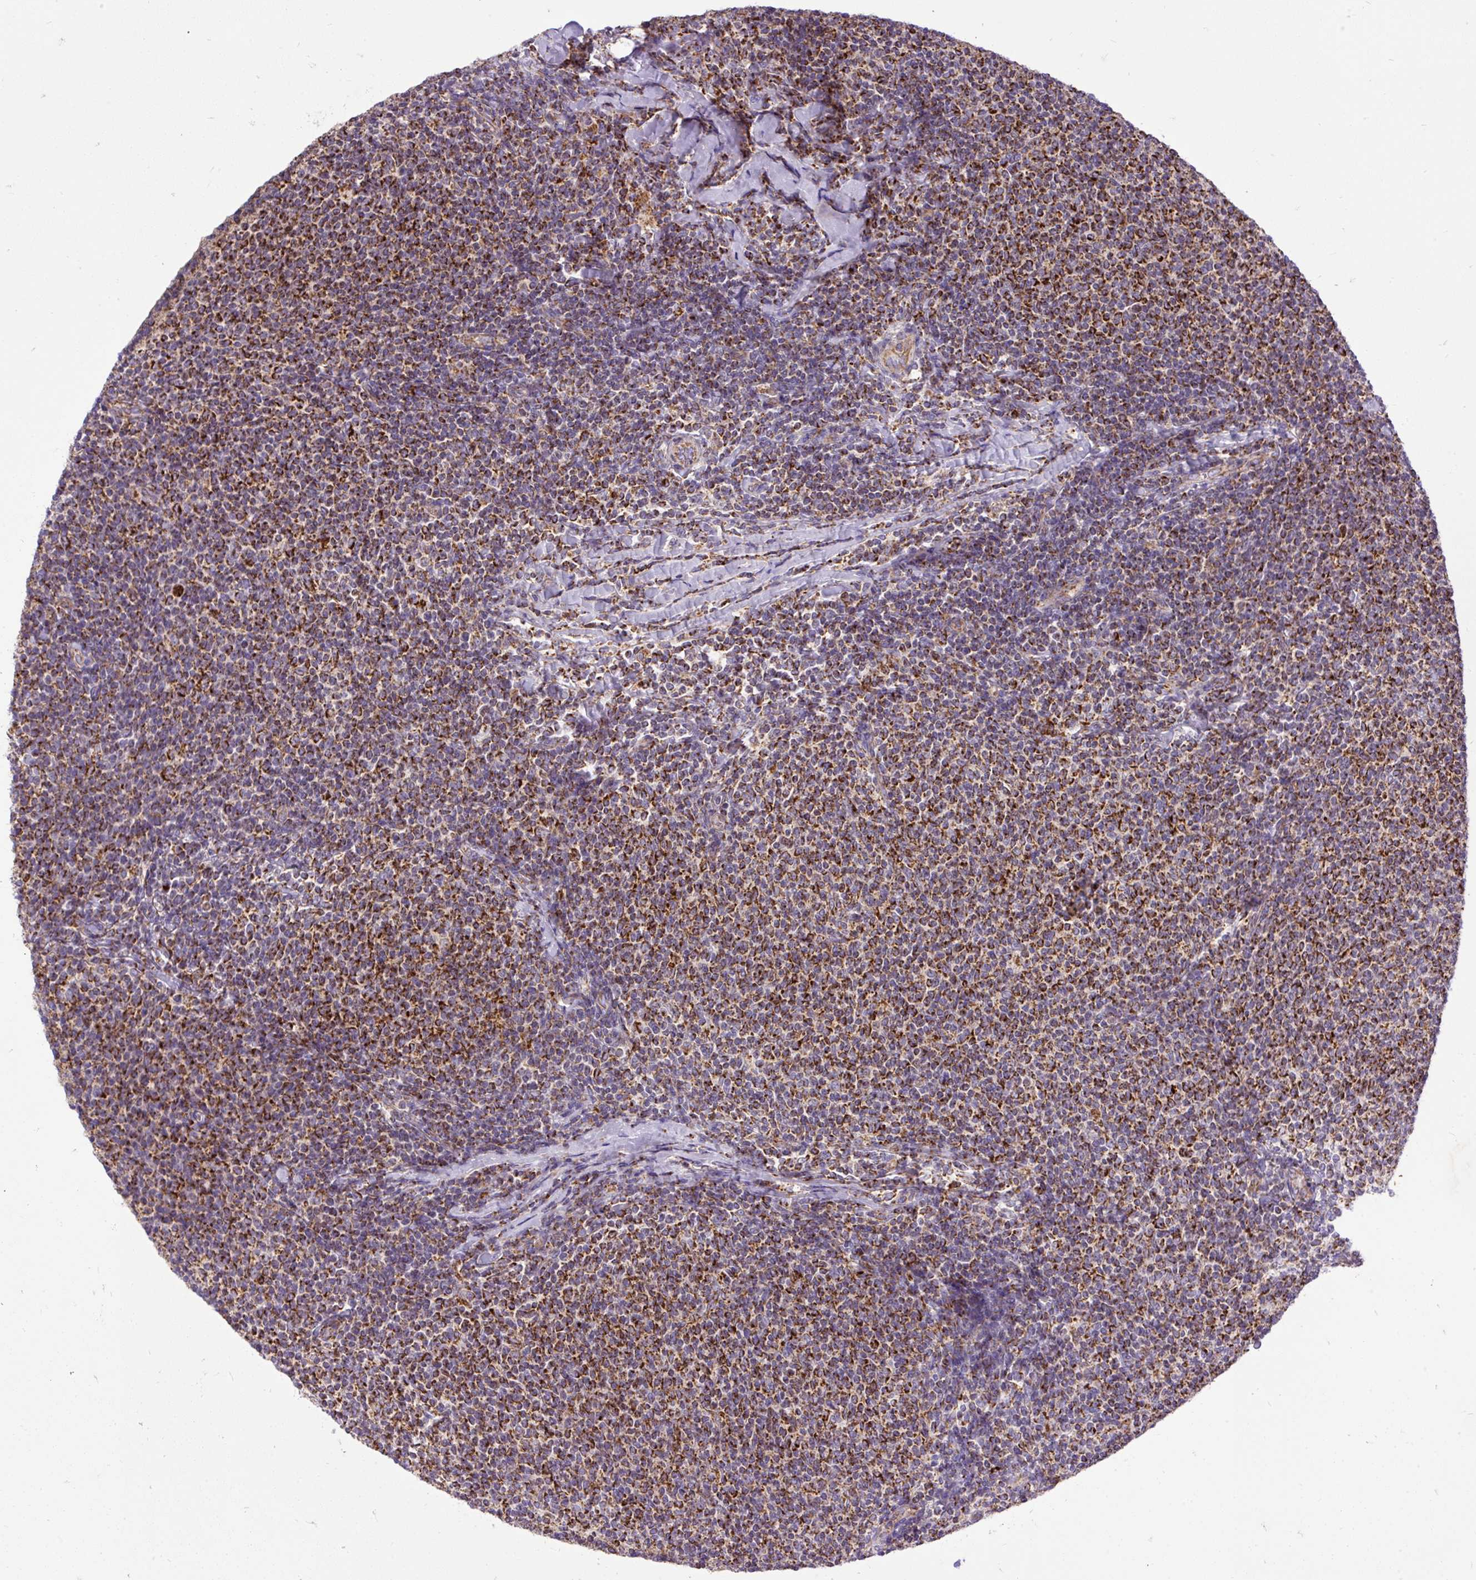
{"staining": {"intensity": "strong", "quantity": ">75%", "location": "cytoplasmic/membranous"}, "tissue": "lymphoma", "cell_type": "Tumor cells", "image_type": "cancer", "snomed": [{"axis": "morphology", "description": "Malignant lymphoma, non-Hodgkin's type, Low grade"}, {"axis": "topography", "description": "Lymph node"}], "caption": "Immunohistochemistry (IHC) of low-grade malignant lymphoma, non-Hodgkin's type exhibits high levels of strong cytoplasmic/membranous positivity in approximately >75% of tumor cells. (DAB IHC with brightfield microscopy, high magnification).", "gene": "TOMM40", "patient": {"sex": "male", "age": 52}}